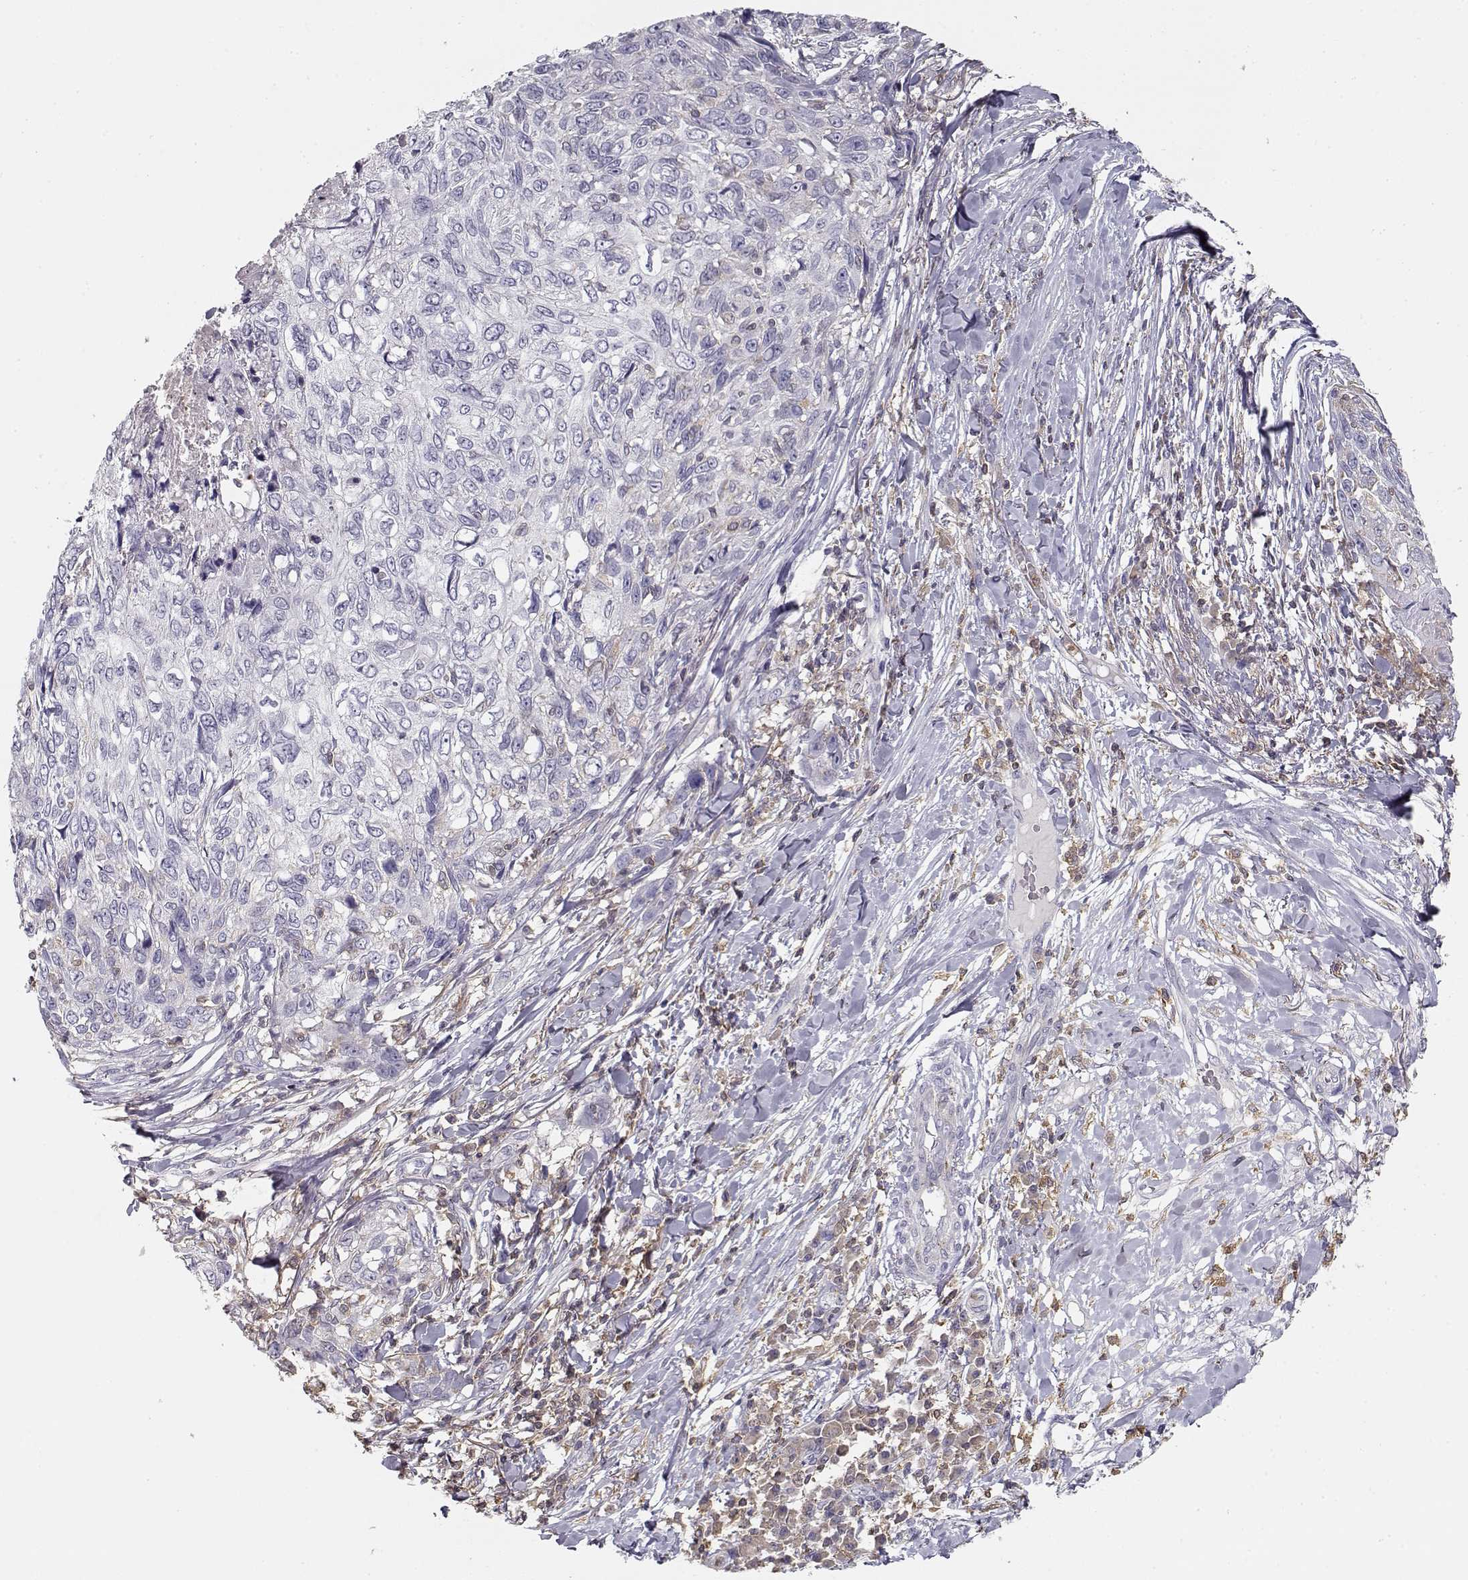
{"staining": {"intensity": "negative", "quantity": "none", "location": "none"}, "tissue": "skin cancer", "cell_type": "Tumor cells", "image_type": "cancer", "snomed": [{"axis": "morphology", "description": "Squamous cell carcinoma, NOS"}, {"axis": "topography", "description": "Skin"}], "caption": "Tumor cells are negative for brown protein staining in skin squamous cell carcinoma.", "gene": "VAV1", "patient": {"sex": "male", "age": 92}}